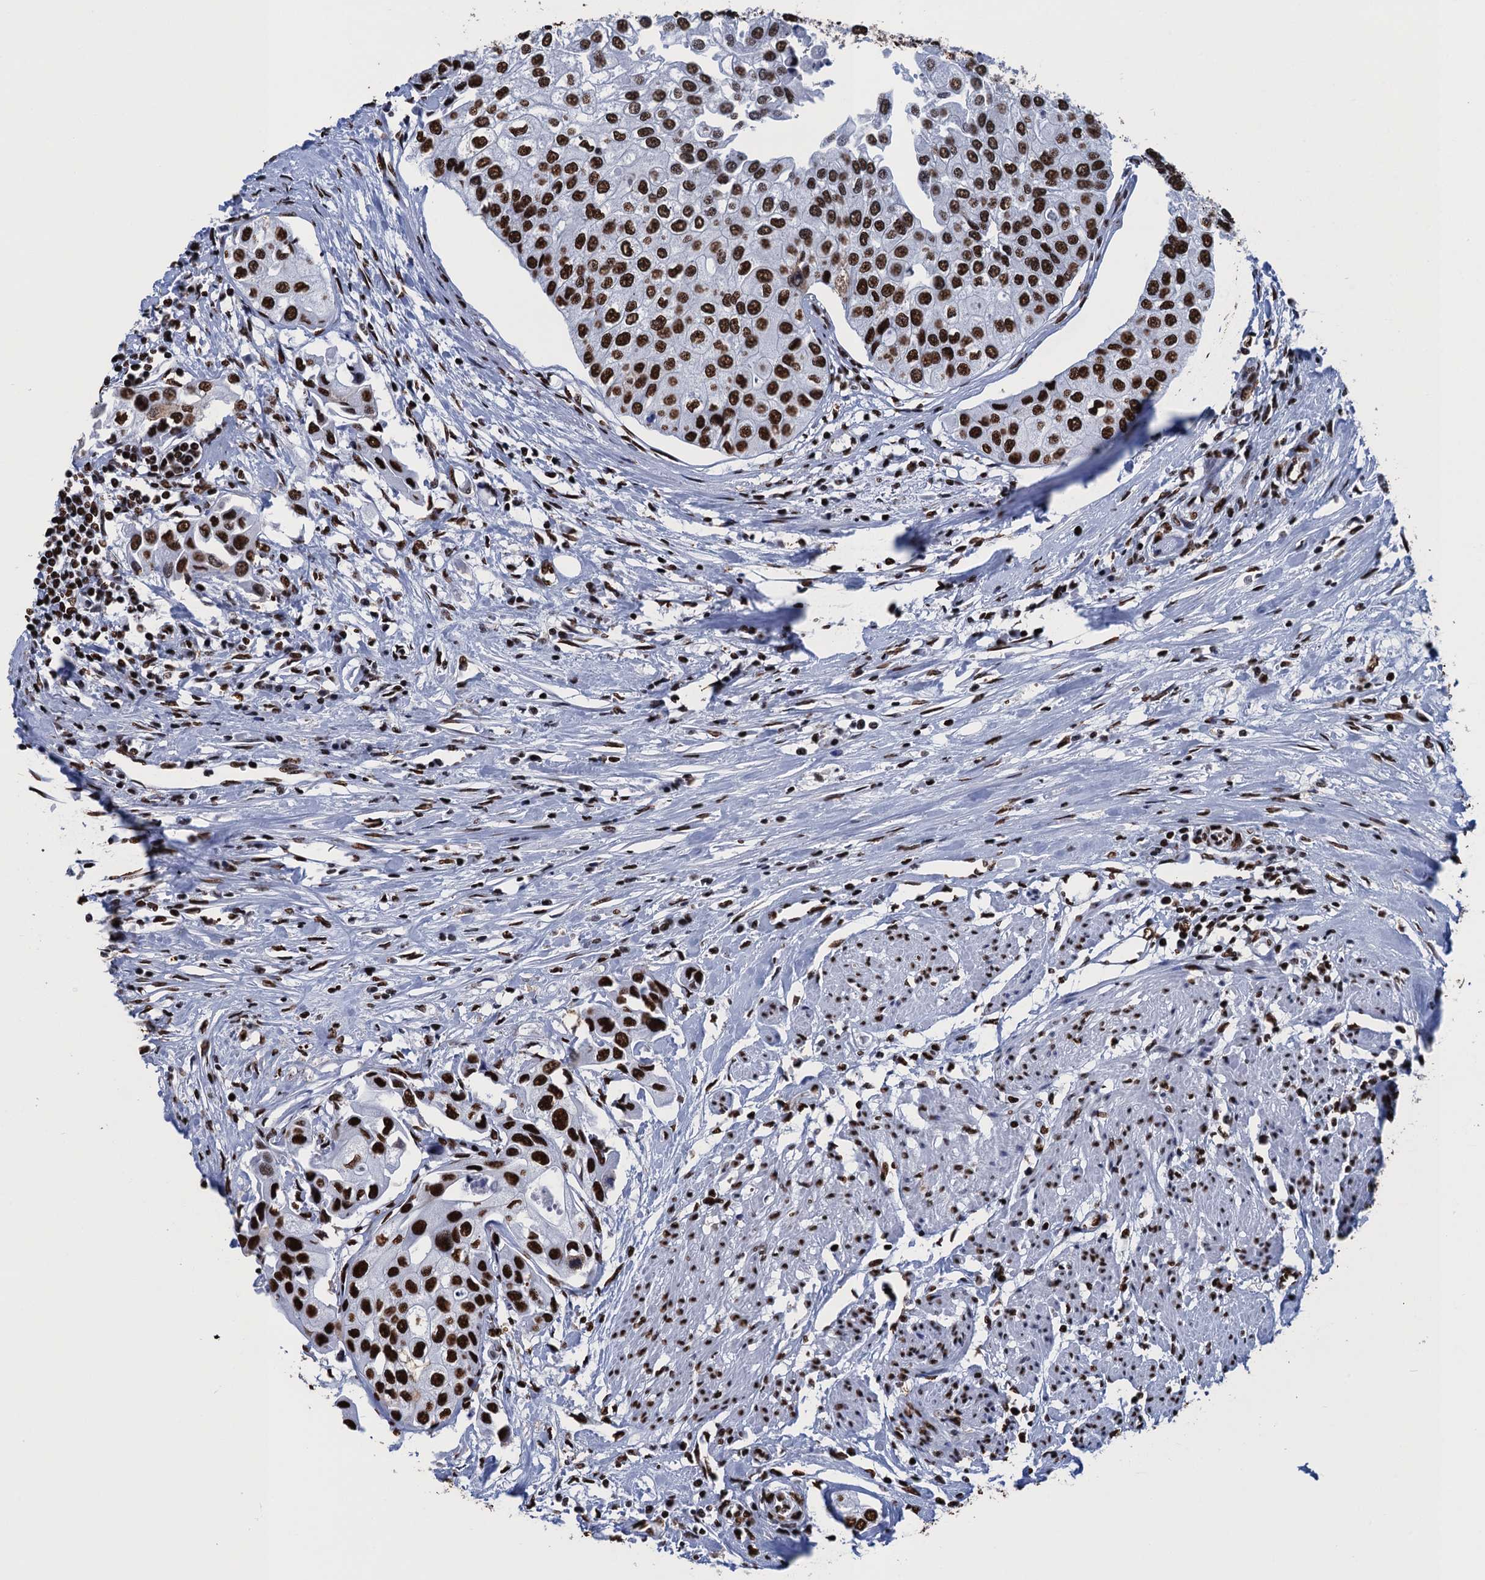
{"staining": {"intensity": "strong", "quantity": ">75%", "location": "nuclear"}, "tissue": "urothelial cancer", "cell_type": "Tumor cells", "image_type": "cancer", "snomed": [{"axis": "morphology", "description": "Urothelial carcinoma, High grade"}, {"axis": "topography", "description": "Urinary bladder"}], "caption": "This is a photomicrograph of immunohistochemistry staining of urothelial cancer, which shows strong positivity in the nuclear of tumor cells.", "gene": "UBA2", "patient": {"sex": "male", "age": 64}}